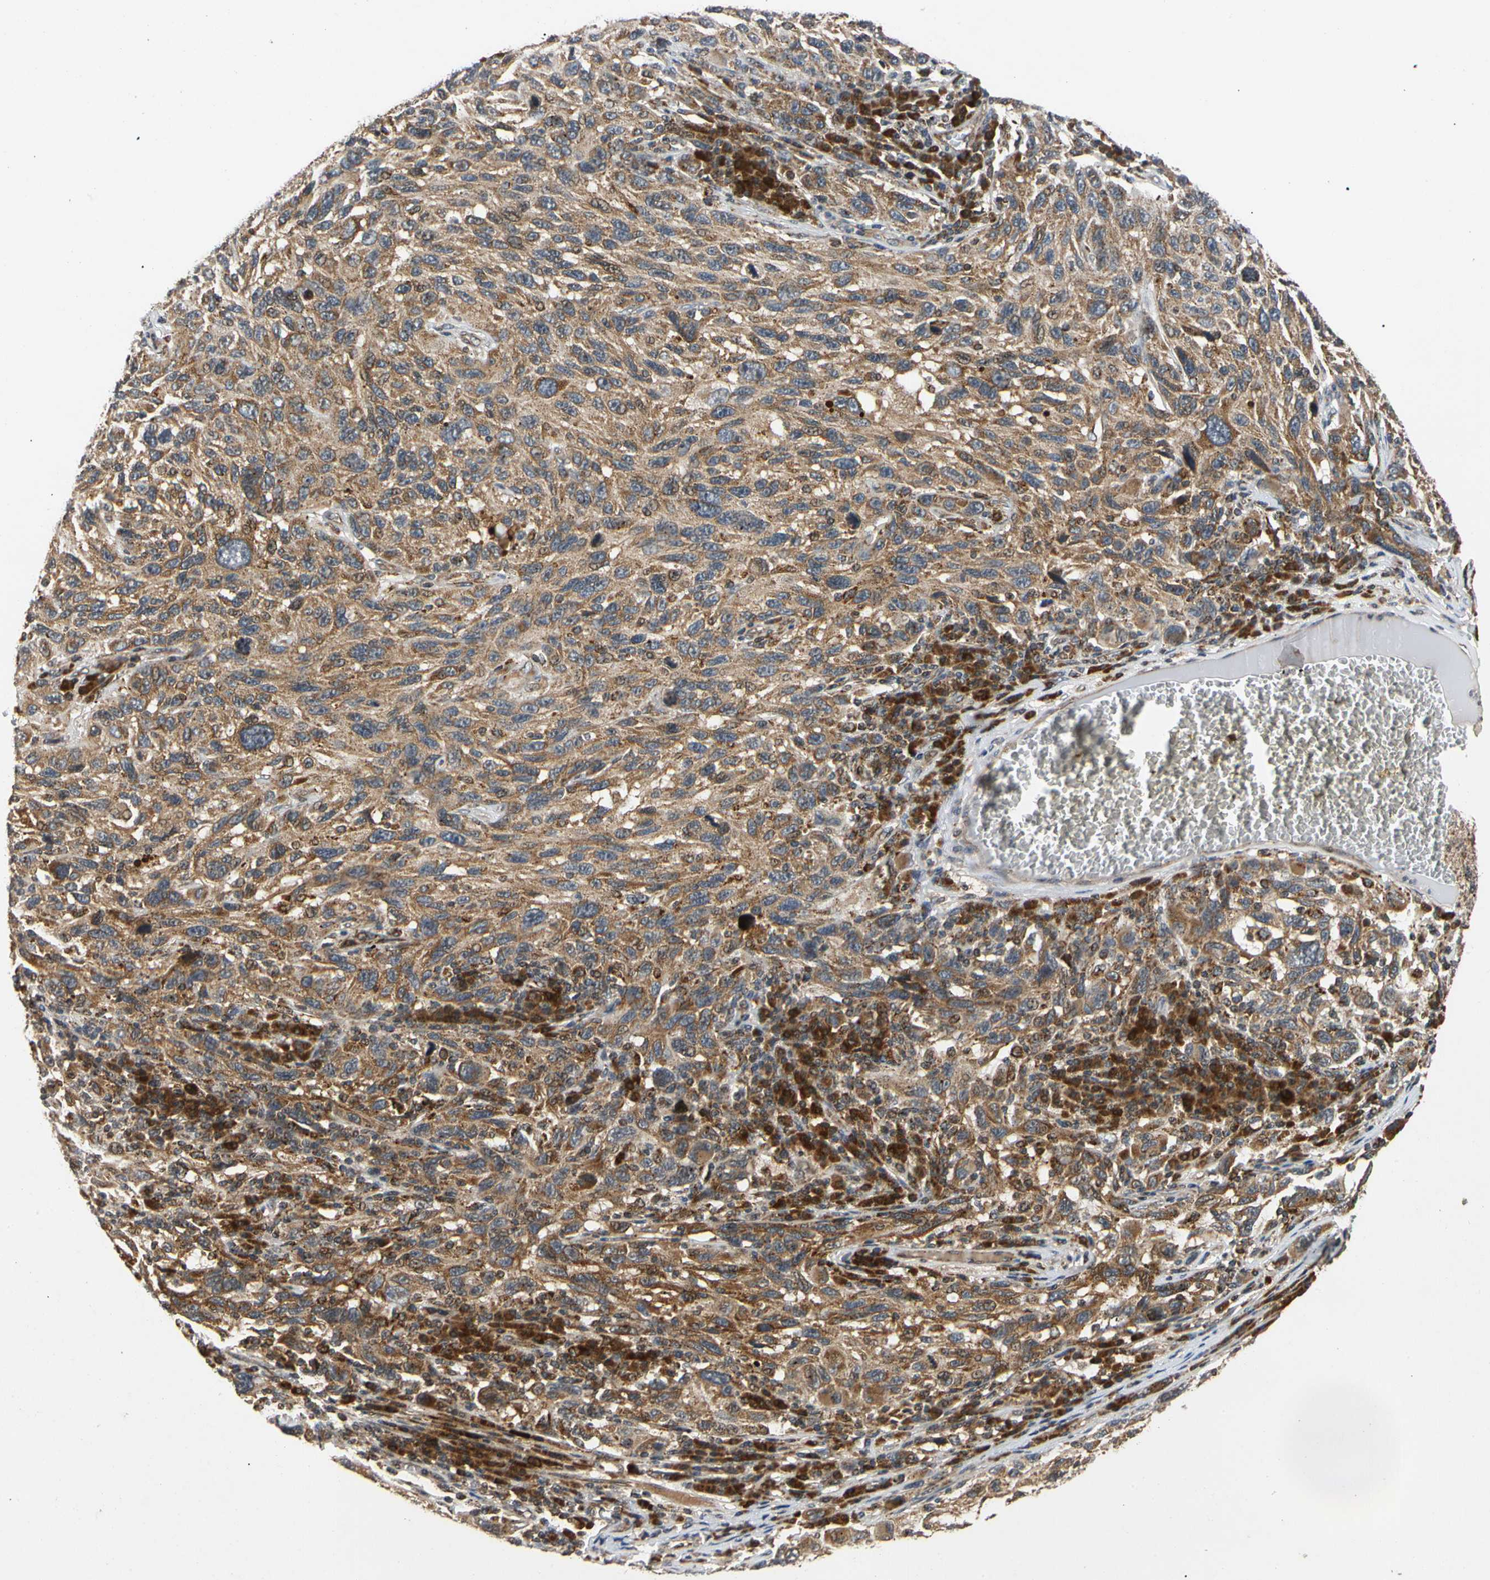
{"staining": {"intensity": "strong", "quantity": ">75%", "location": "cytoplasmic/membranous"}, "tissue": "melanoma", "cell_type": "Tumor cells", "image_type": "cancer", "snomed": [{"axis": "morphology", "description": "Malignant melanoma, NOS"}, {"axis": "topography", "description": "Skin"}], "caption": "Immunohistochemistry (IHC) (DAB (3,3'-diaminobenzidine)) staining of human malignant melanoma shows strong cytoplasmic/membranous protein expression in about >75% of tumor cells.", "gene": "MRPS22", "patient": {"sex": "male", "age": 53}}